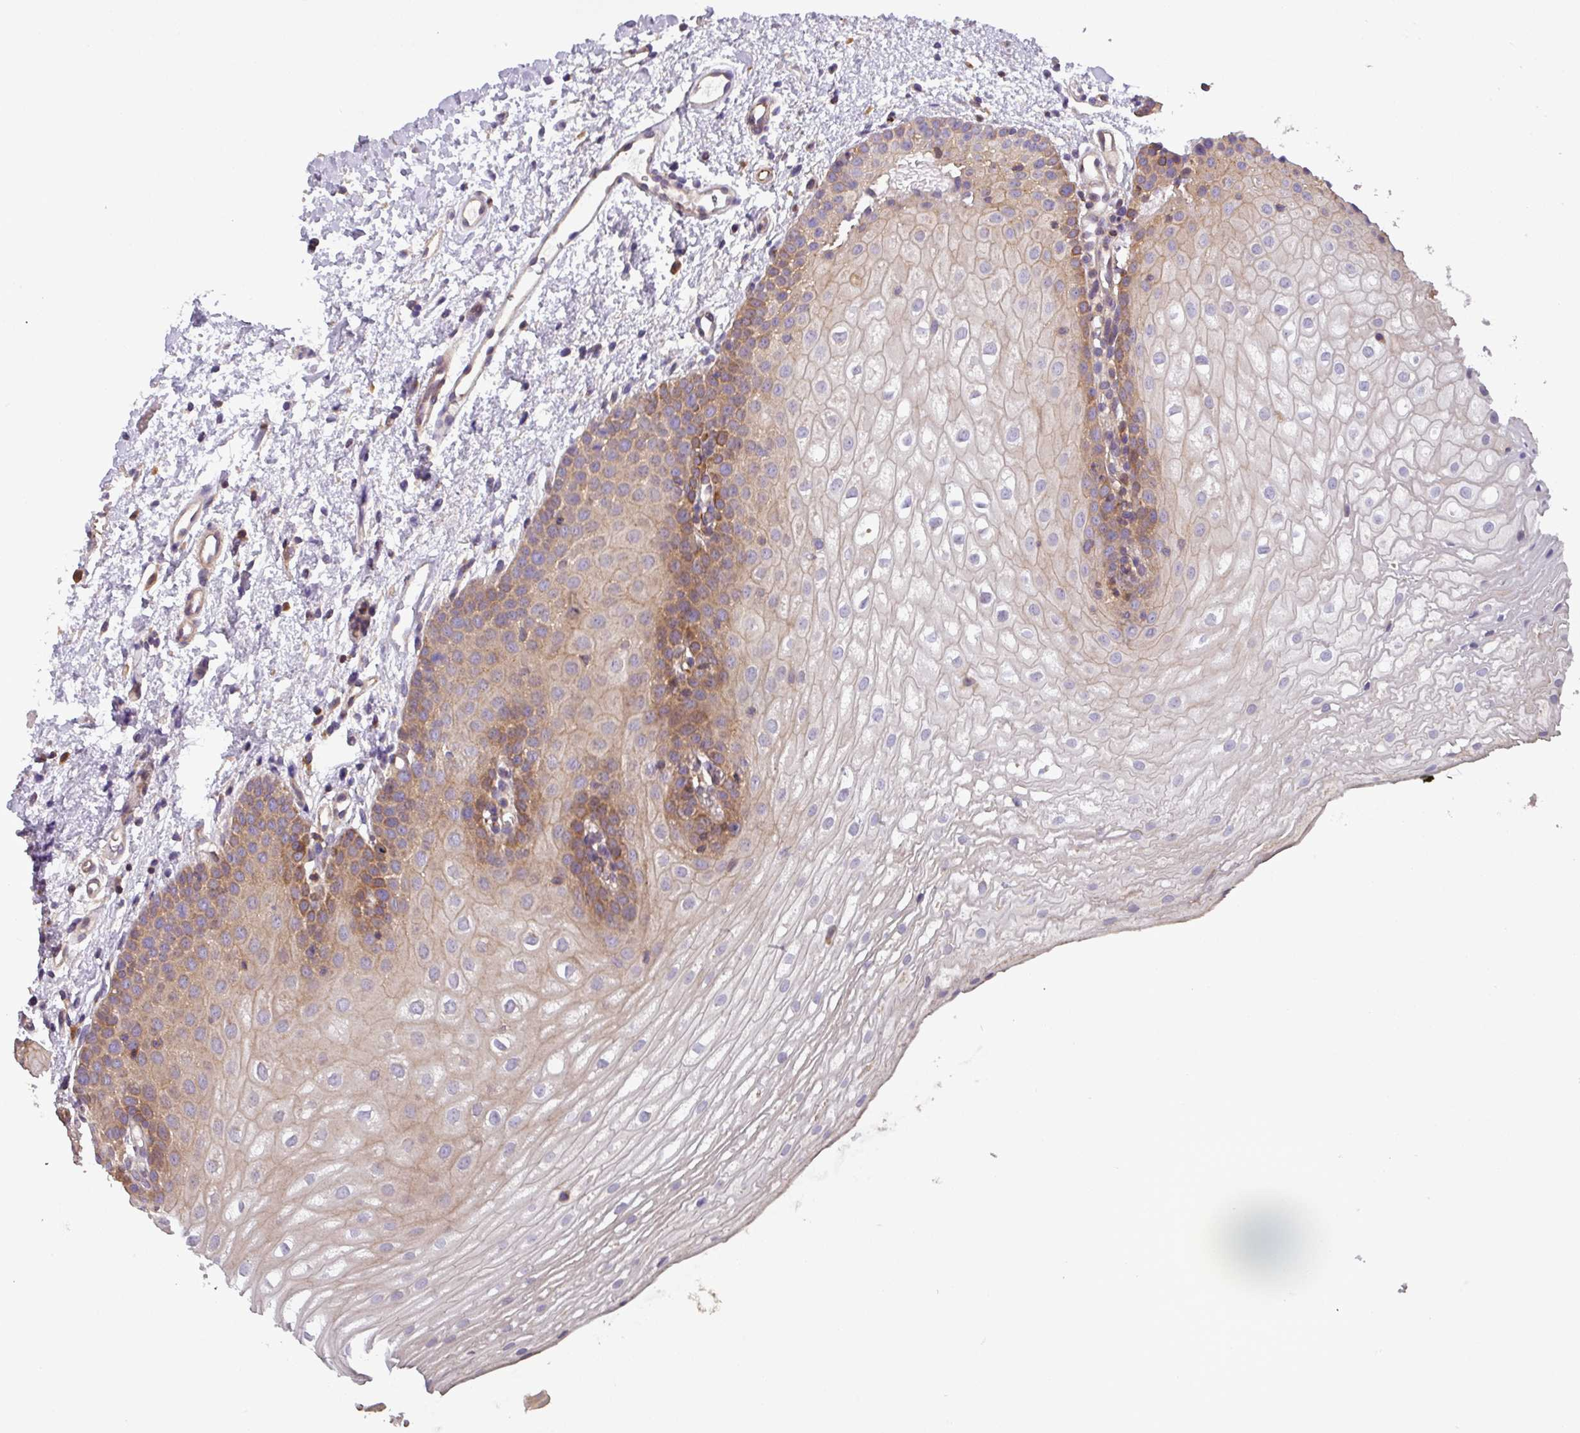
{"staining": {"intensity": "moderate", "quantity": "25%-75%", "location": "cytoplasmic/membranous"}, "tissue": "oral mucosa", "cell_type": "Squamous epithelial cells", "image_type": "normal", "snomed": [{"axis": "morphology", "description": "Normal tissue, NOS"}, {"axis": "topography", "description": "Oral tissue"}], "caption": "The photomicrograph reveals a brown stain indicating the presence of a protein in the cytoplasmic/membranous of squamous epithelial cells in oral mucosa.", "gene": "PLEKHD1", "patient": {"sex": "female", "age": 54}}